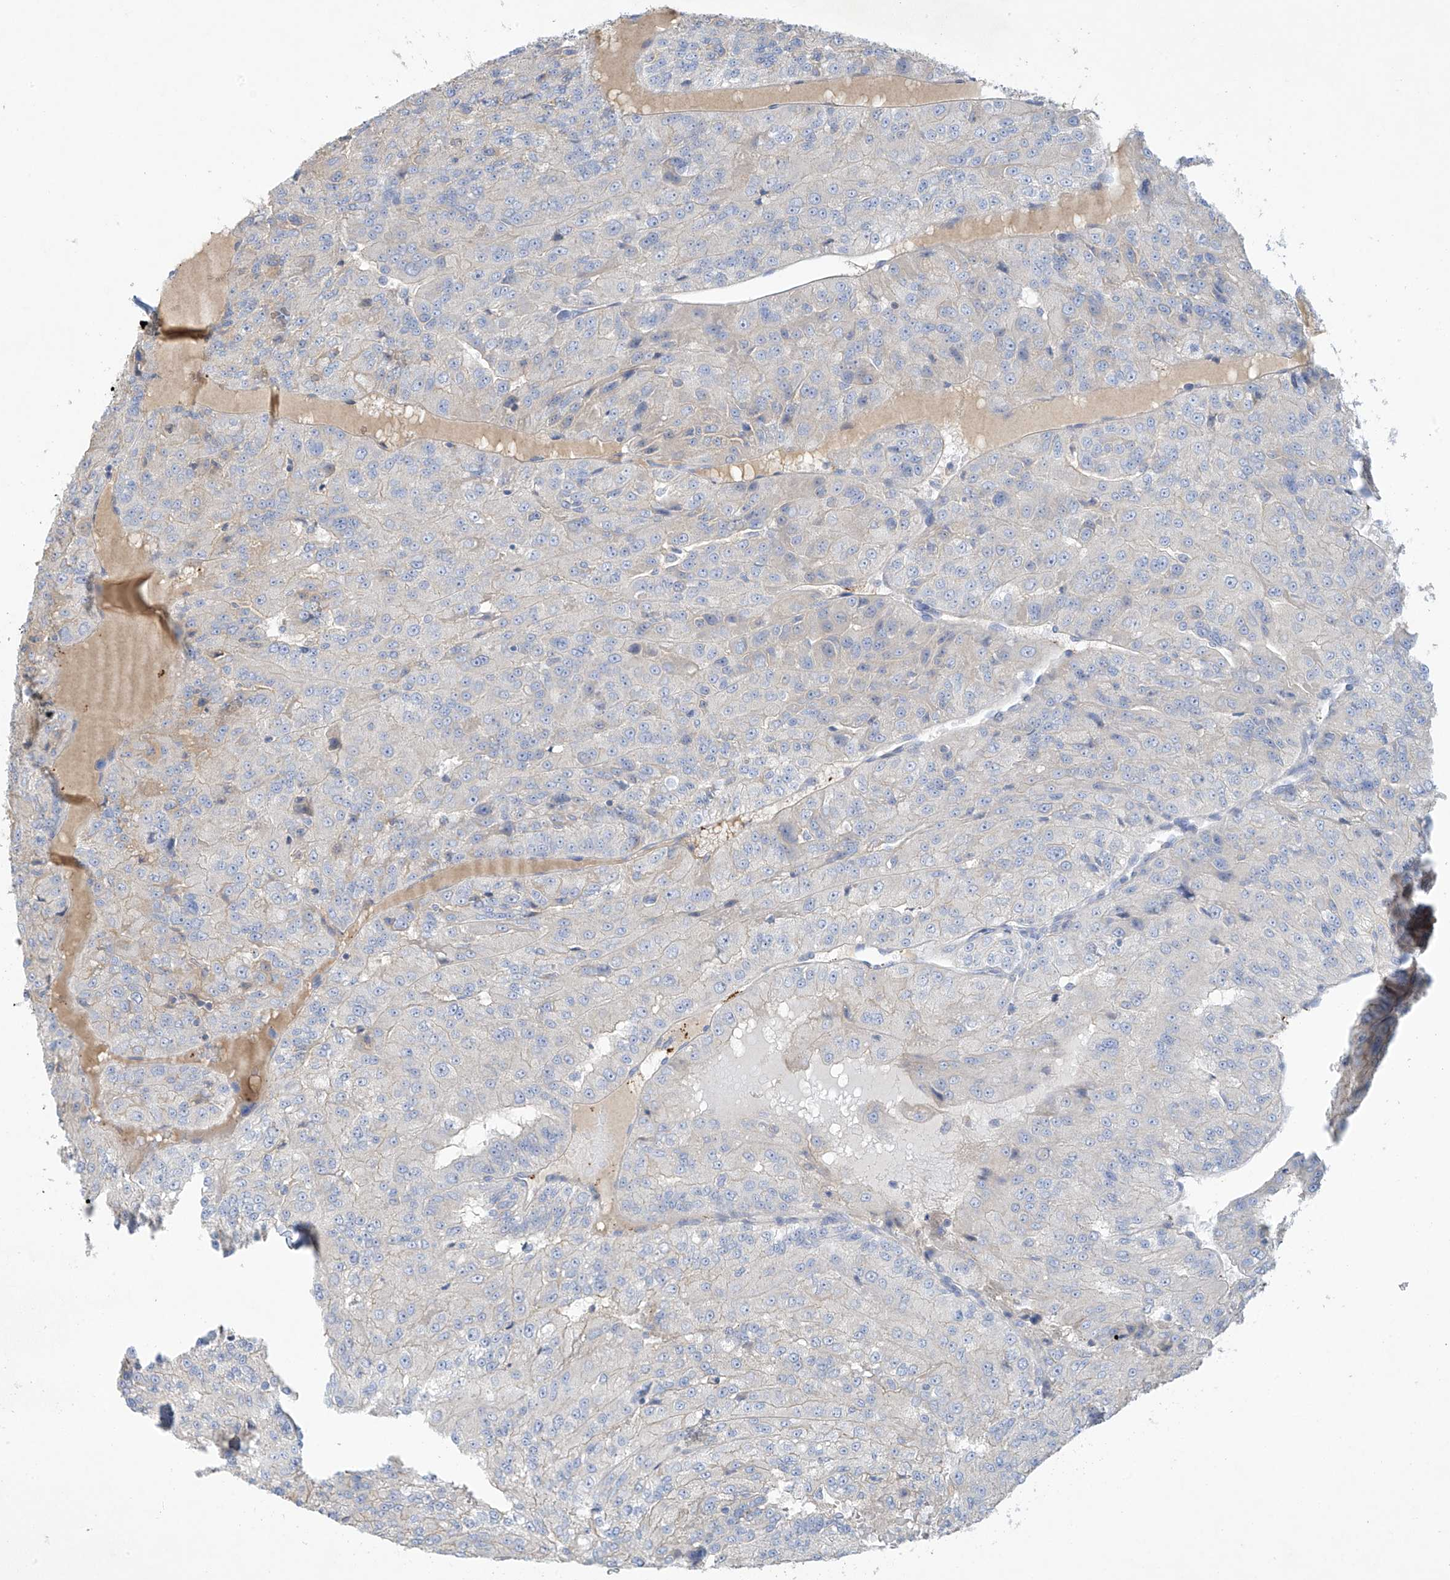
{"staining": {"intensity": "negative", "quantity": "none", "location": "none"}, "tissue": "renal cancer", "cell_type": "Tumor cells", "image_type": "cancer", "snomed": [{"axis": "morphology", "description": "Adenocarcinoma, NOS"}, {"axis": "topography", "description": "Kidney"}], "caption": "DAB immunohistochemical staining of human renal cancer exhibits no significant positivity in tumor cells. (DAB (3,3'-diaminobenzidine) IHC with hematoxylin counter stain).", "gene": "PRSS12", "patient": {"sex": "female", "age": 63}}